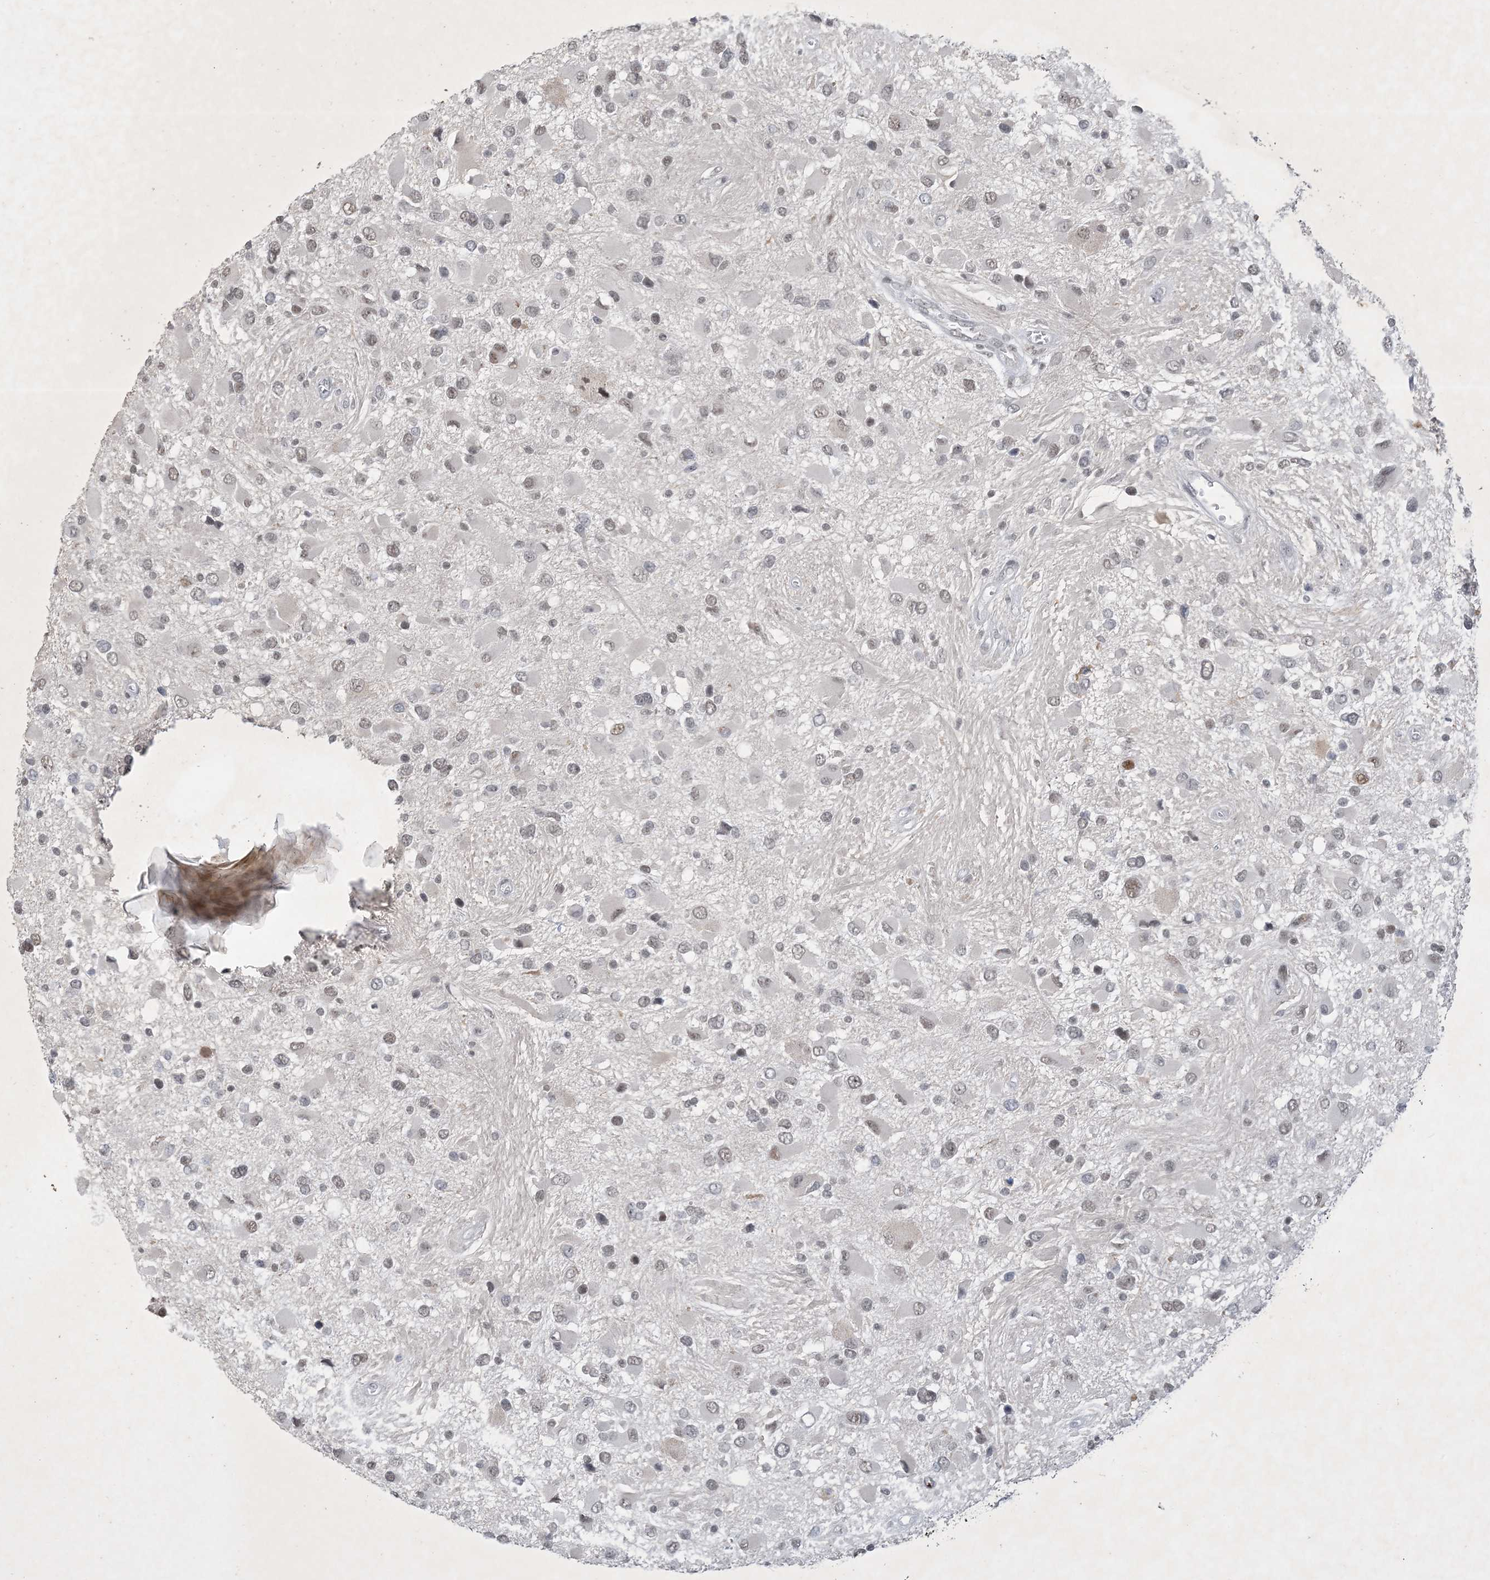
{"staining": {"intensity": "weak", "quantity": ">75%", "location": "nuclear"}, "tissue": "glioma", "cell_type": "Tumor cells", "image_type": "cancer", "snomed": [{"axis": "morphology", "description": "Glioma, malignant, High grade"}, {"axis": "topography", "description": "Brain"}], "caption": "Human glioma stained with a protein marker shows weak staining in tumor cells.", "gene": "ZNF674", "patient": {"sex": "male", "age": 53}}